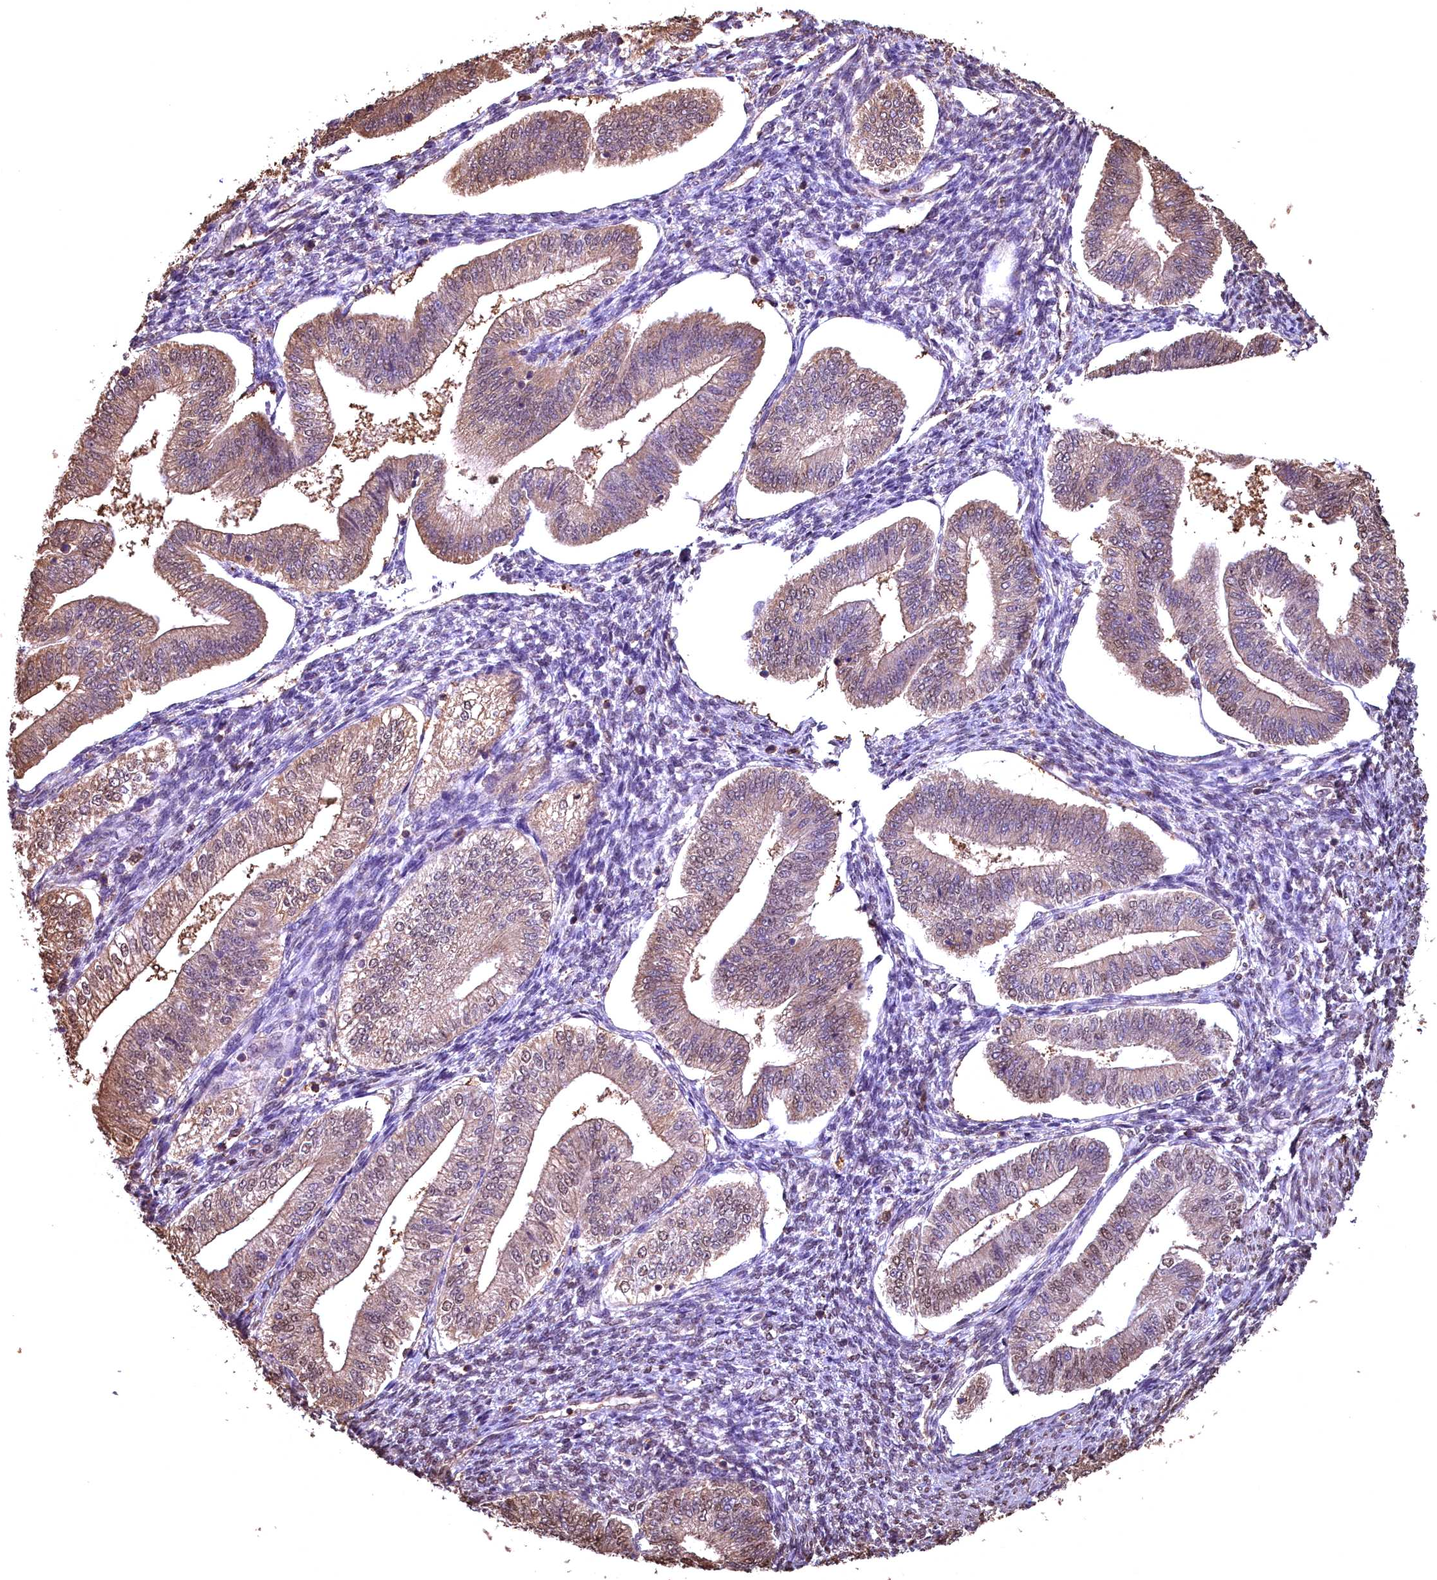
{"staining": {"intensity": "negative", "quantity": "none", "location": "none"}, "tissue": "endometrium", "cell_type": "Cells in endometrial stroma", "image_type": "normal", "snomed": [{"axis": "morphology", "description": "Normal tissue, NOS"}, {"axis": "topography", "description": "Endometrium"}], "caption": "Cells in endometrial stroma are negative for protein expression in unremarkable human endometrium.", "gene": "GAPDH", "patient": {"sex": "female", "age": 34}}